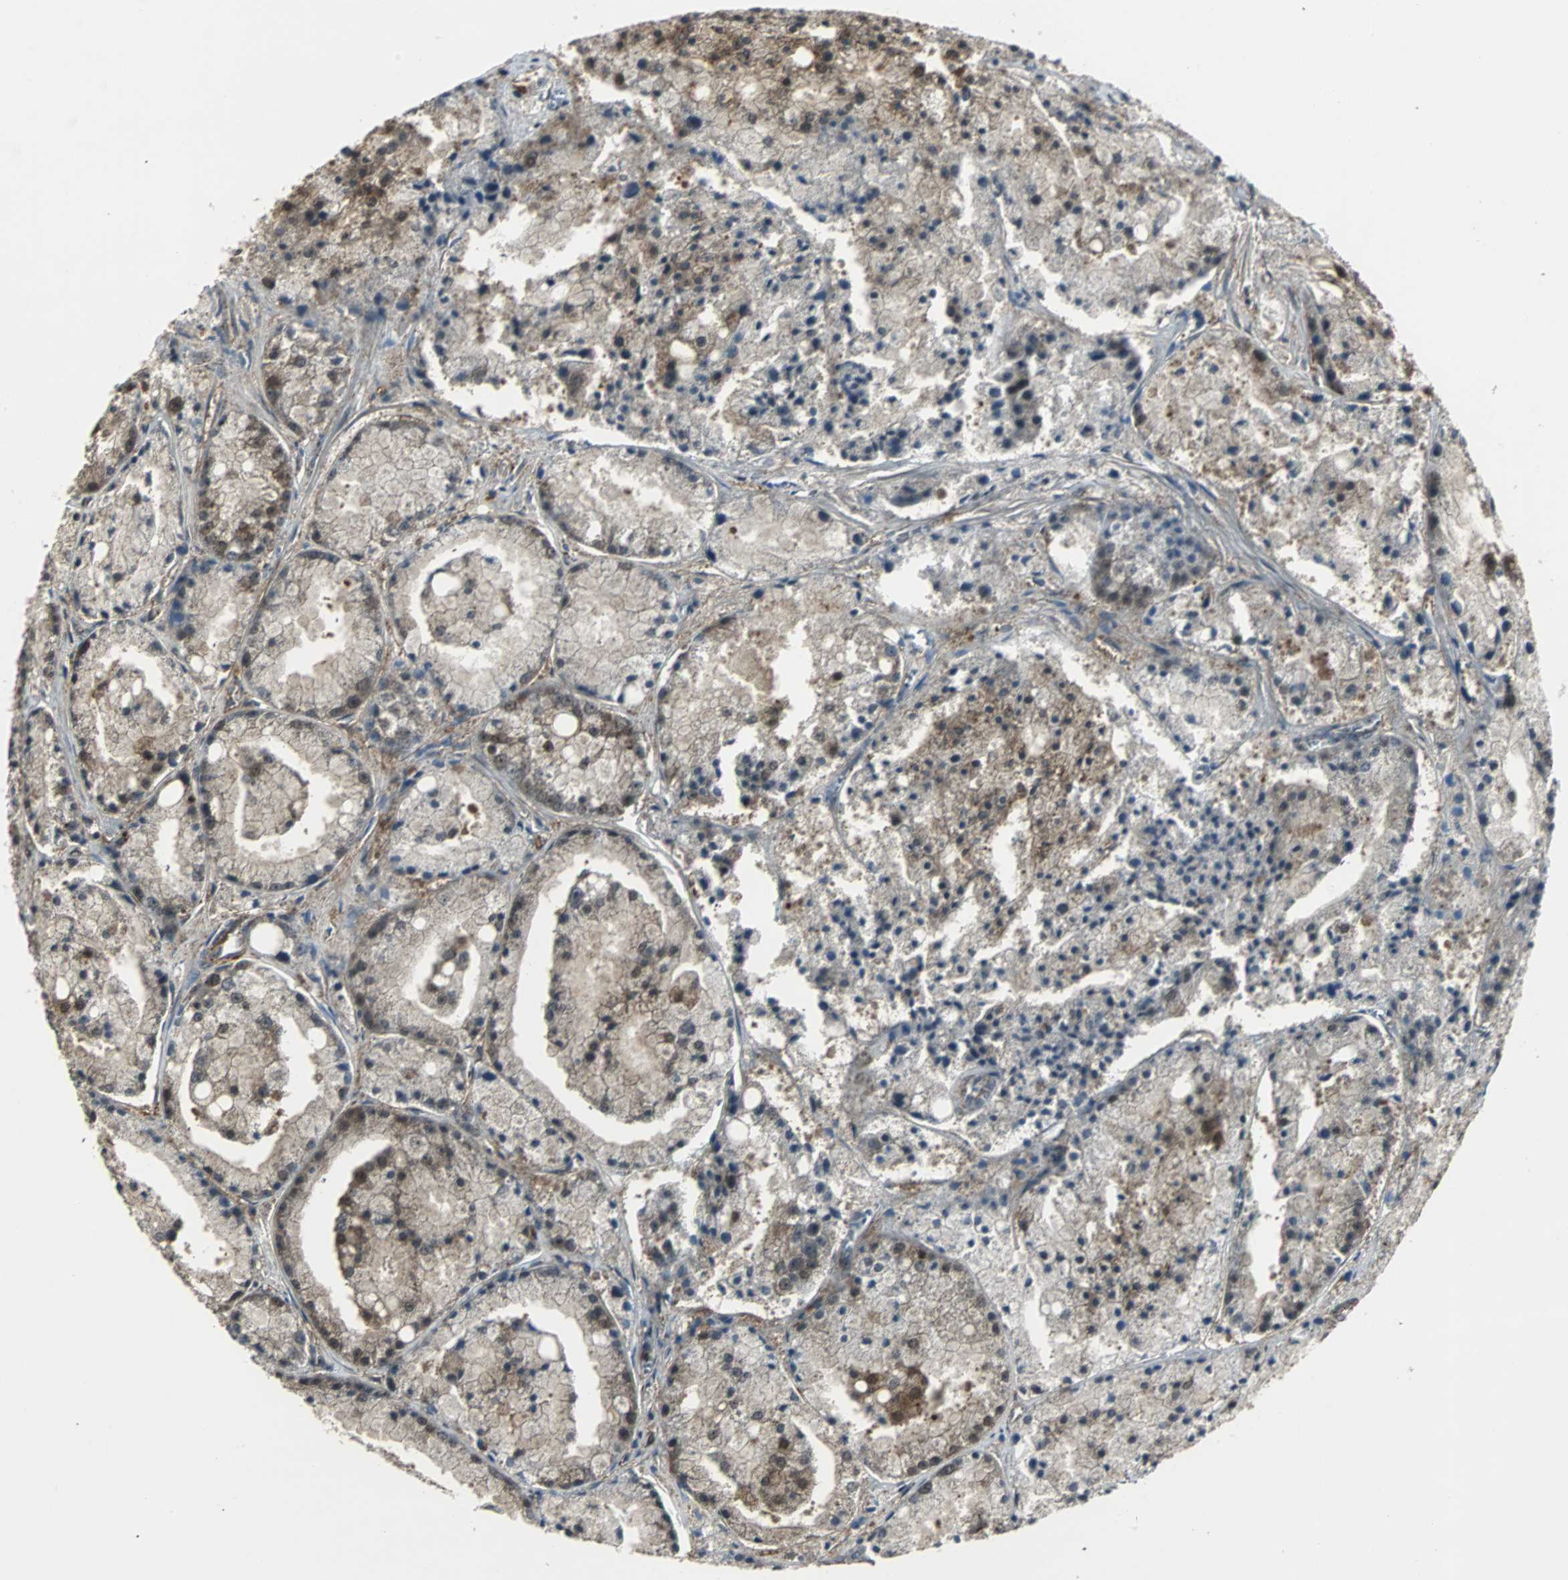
{"staining": {"intensity": "weak", "quantity": ">75%", "location": "cytoplasmic/membranous,nuclear"}, "tissue": "prostate cancer", "cell_type": "Tumor cells", "image_type": "cancer", "snomed": [{"axis": "morphology", "description": "Adenocarcinoma, Low grade"}, {"axis": "topography", "description": "Prostate"}], "caption": "Adenocarcinoma (low-grade) (prostate) stained with a brown dye exhibits weak cytoplasmic/membranous and nuclear positive staining in approximately >75% of tumor cells.", "gene": "PLIN3", "patient": {"sex": "male", "age": 64}}